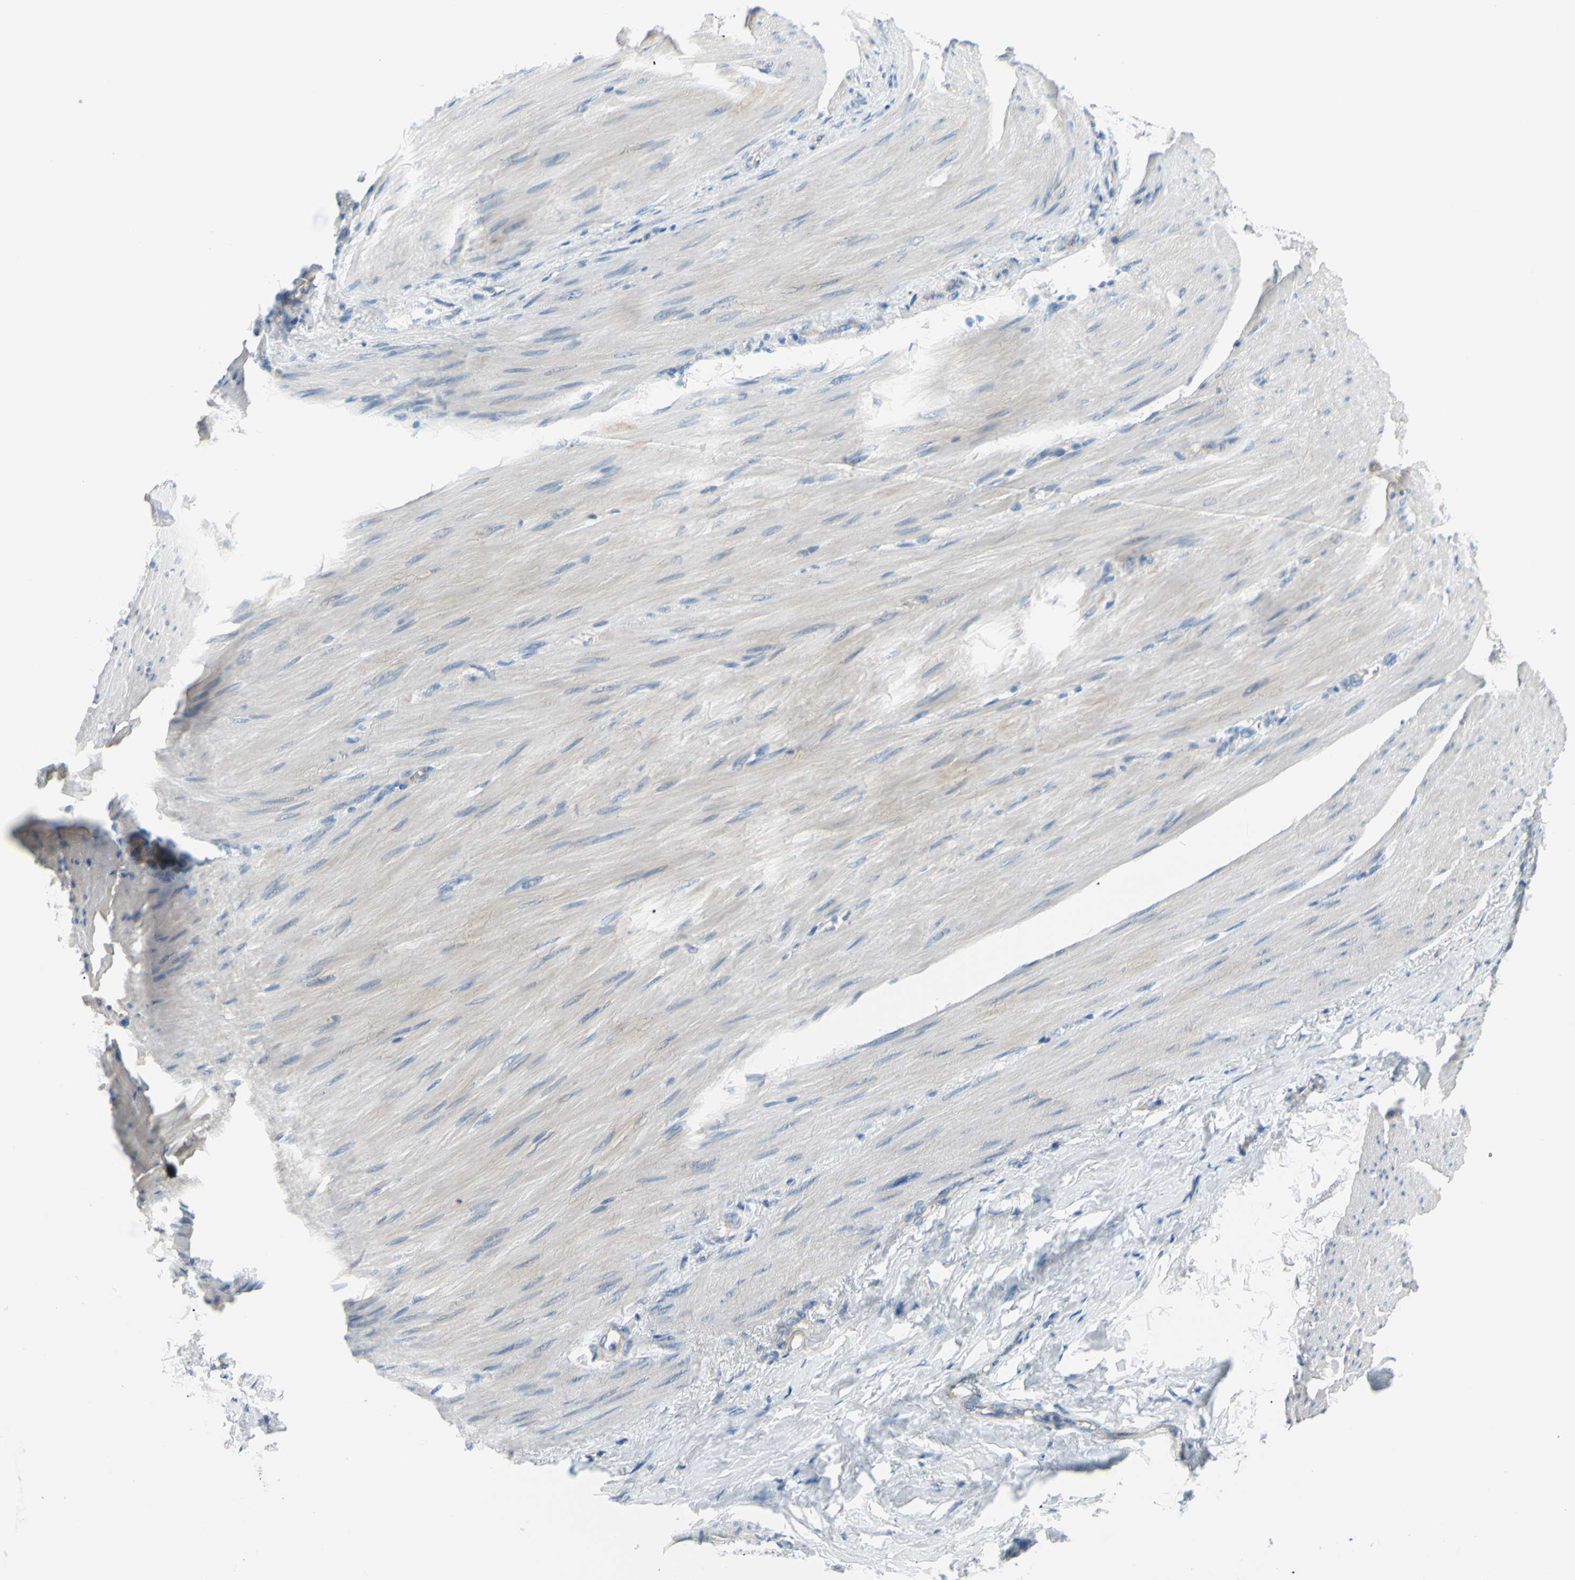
{"staining": {"intensity": "weak", "quantity": "<25%", "location": "cytoplasmic/membranous"}, "tissue": "stomach cancer", "cell_type": "Tumor cells", "image_type": "cancer", "snomed": [{"axis": "morphology", "description": "Adenocarcinoma, NOS"}, {"axis": "topography", "description": "Stomach"}], "caption": "Tumor cells are negative for brown protein staining in stomach adenocarcinoma.", "gene": "FRMD4B", "patient": {"sex": "male", "age": 82}}